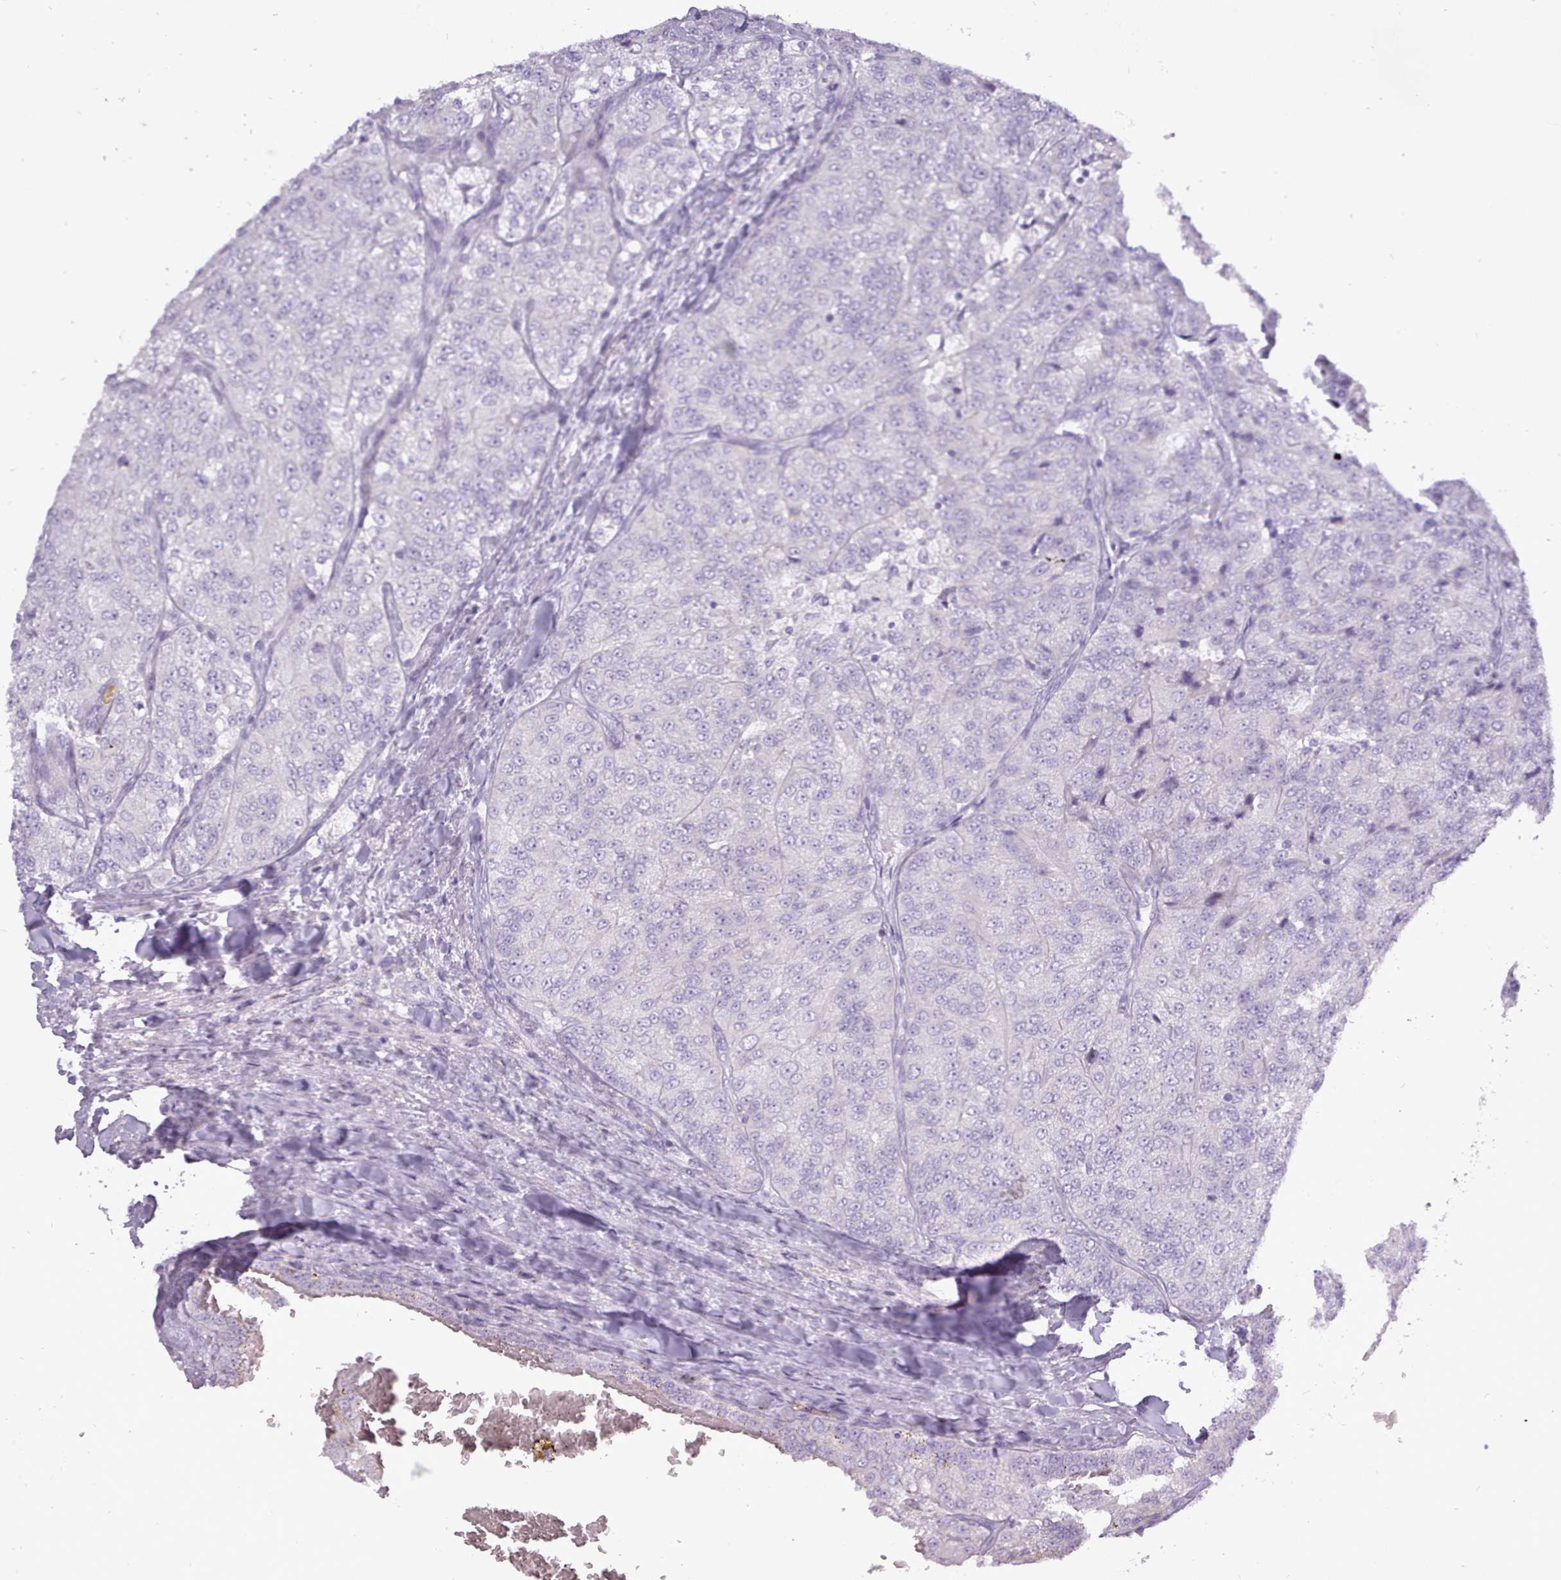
{"staining": {"intensity": "negative", "quantity": "none", "location": "none"}, "tissue": "renal cancer", "cell_type": "Tumor cells", "image_type": "cancer", "snomed": [{"axis": "morphology", "description": "Adenocarcinoma, NOS"}, {"axis": "topography", "description": "Kidney"}], "caption": "The micrograph exhibits no staining of tumor cells in renal adenocarcinoma. (DAB IHC, high magnification).", "gene": "BDKRB2", "patient": {"sex": "female", "age": 63}}